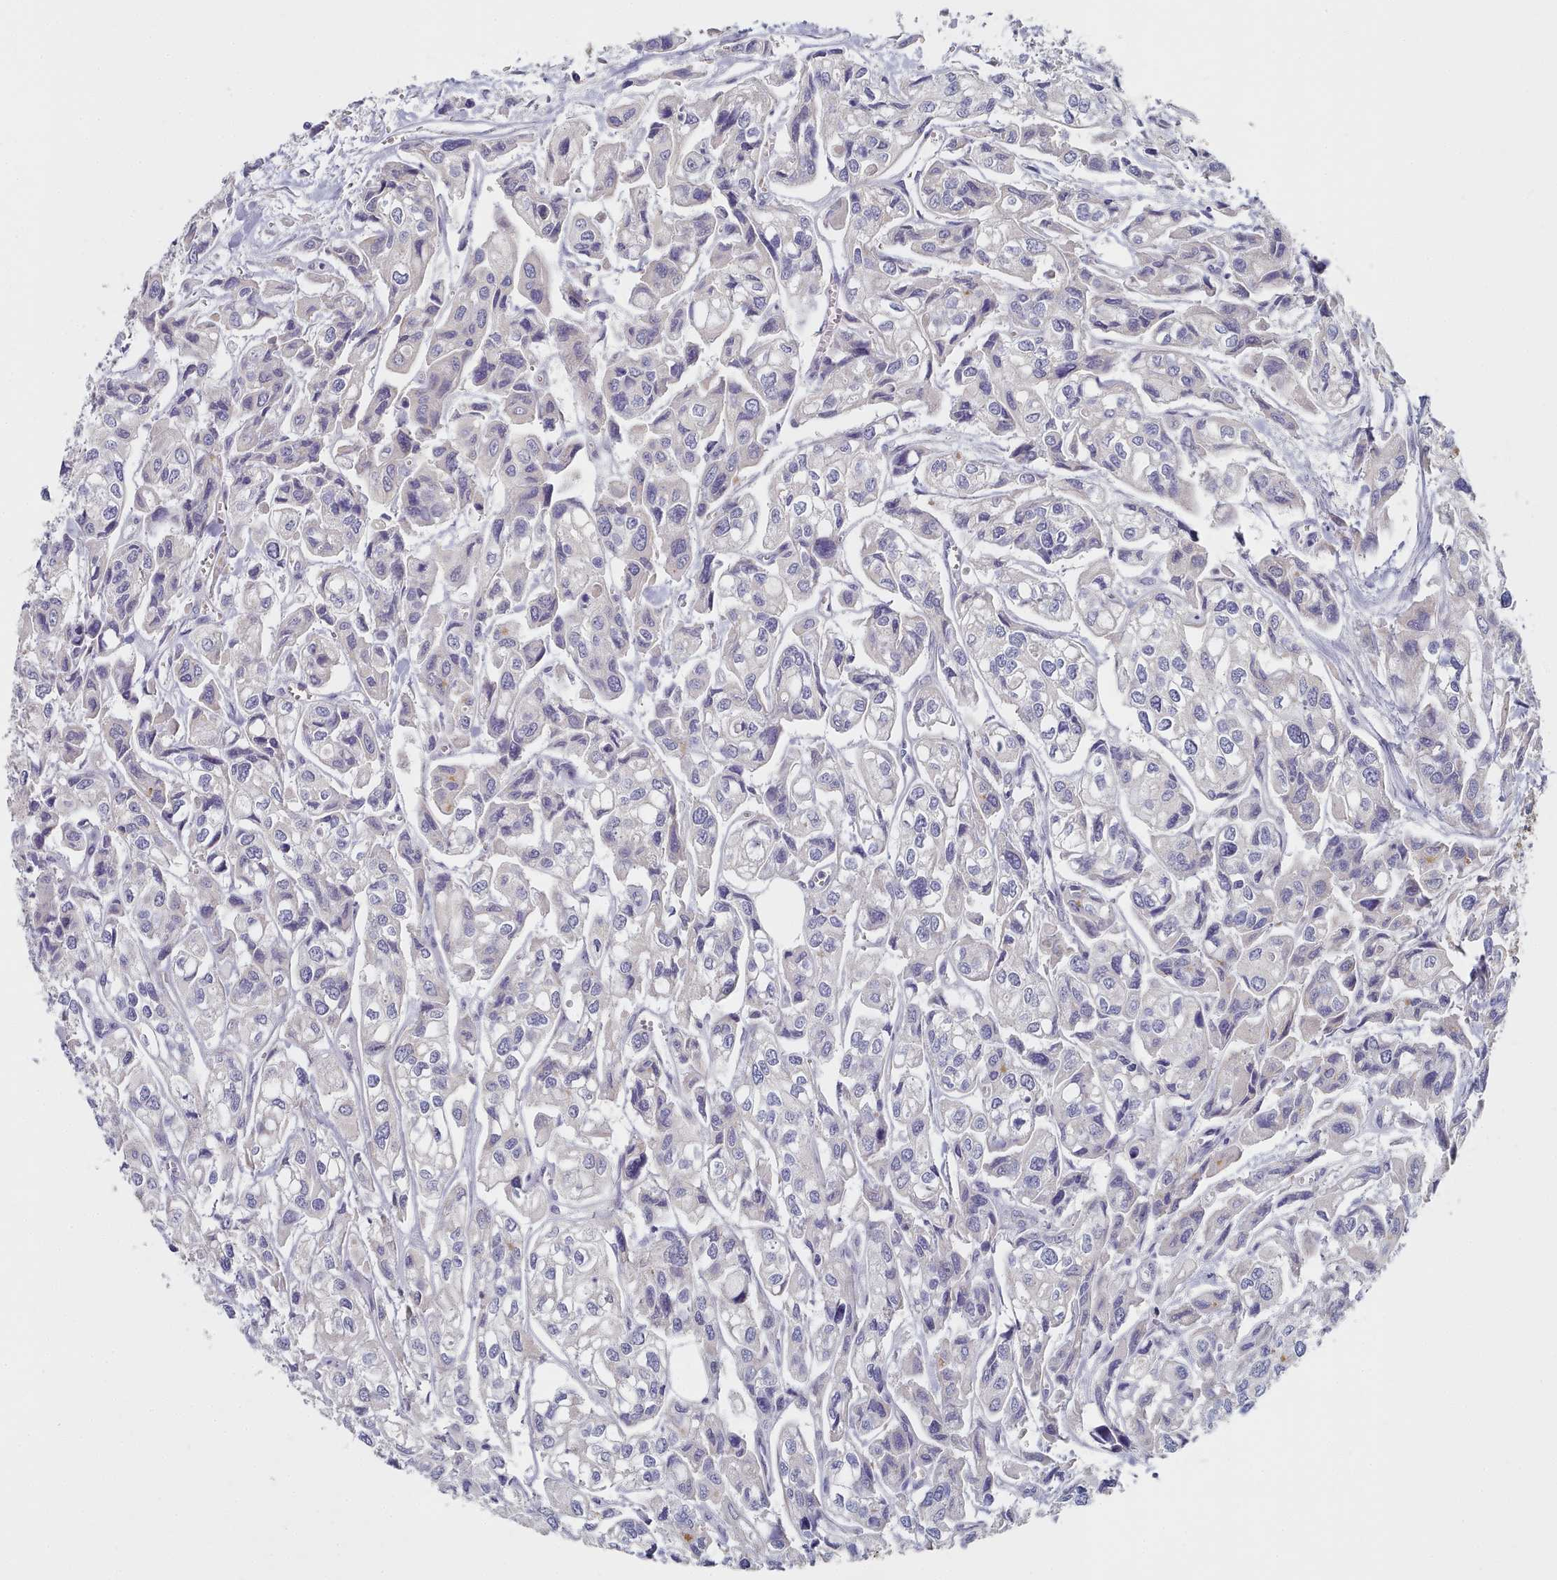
{"staining": {"intensity": "negative", "quantity": "none", "location": "none"}, "tissue": "urothelial cancer", "cell_type": "Tumor cells", "image_type": "cancer", "snomed": [{"axis": "morphology", "description": "Urothelial carcinoma, High grade"}, {"axis": "topography", "description": "Urinary bladder"}], "caption": "Tumor cells show no significant protein positivity in urothelial cancer.", "gene": "TYW1B", "patient": {"sex": "male", "age": 67}}